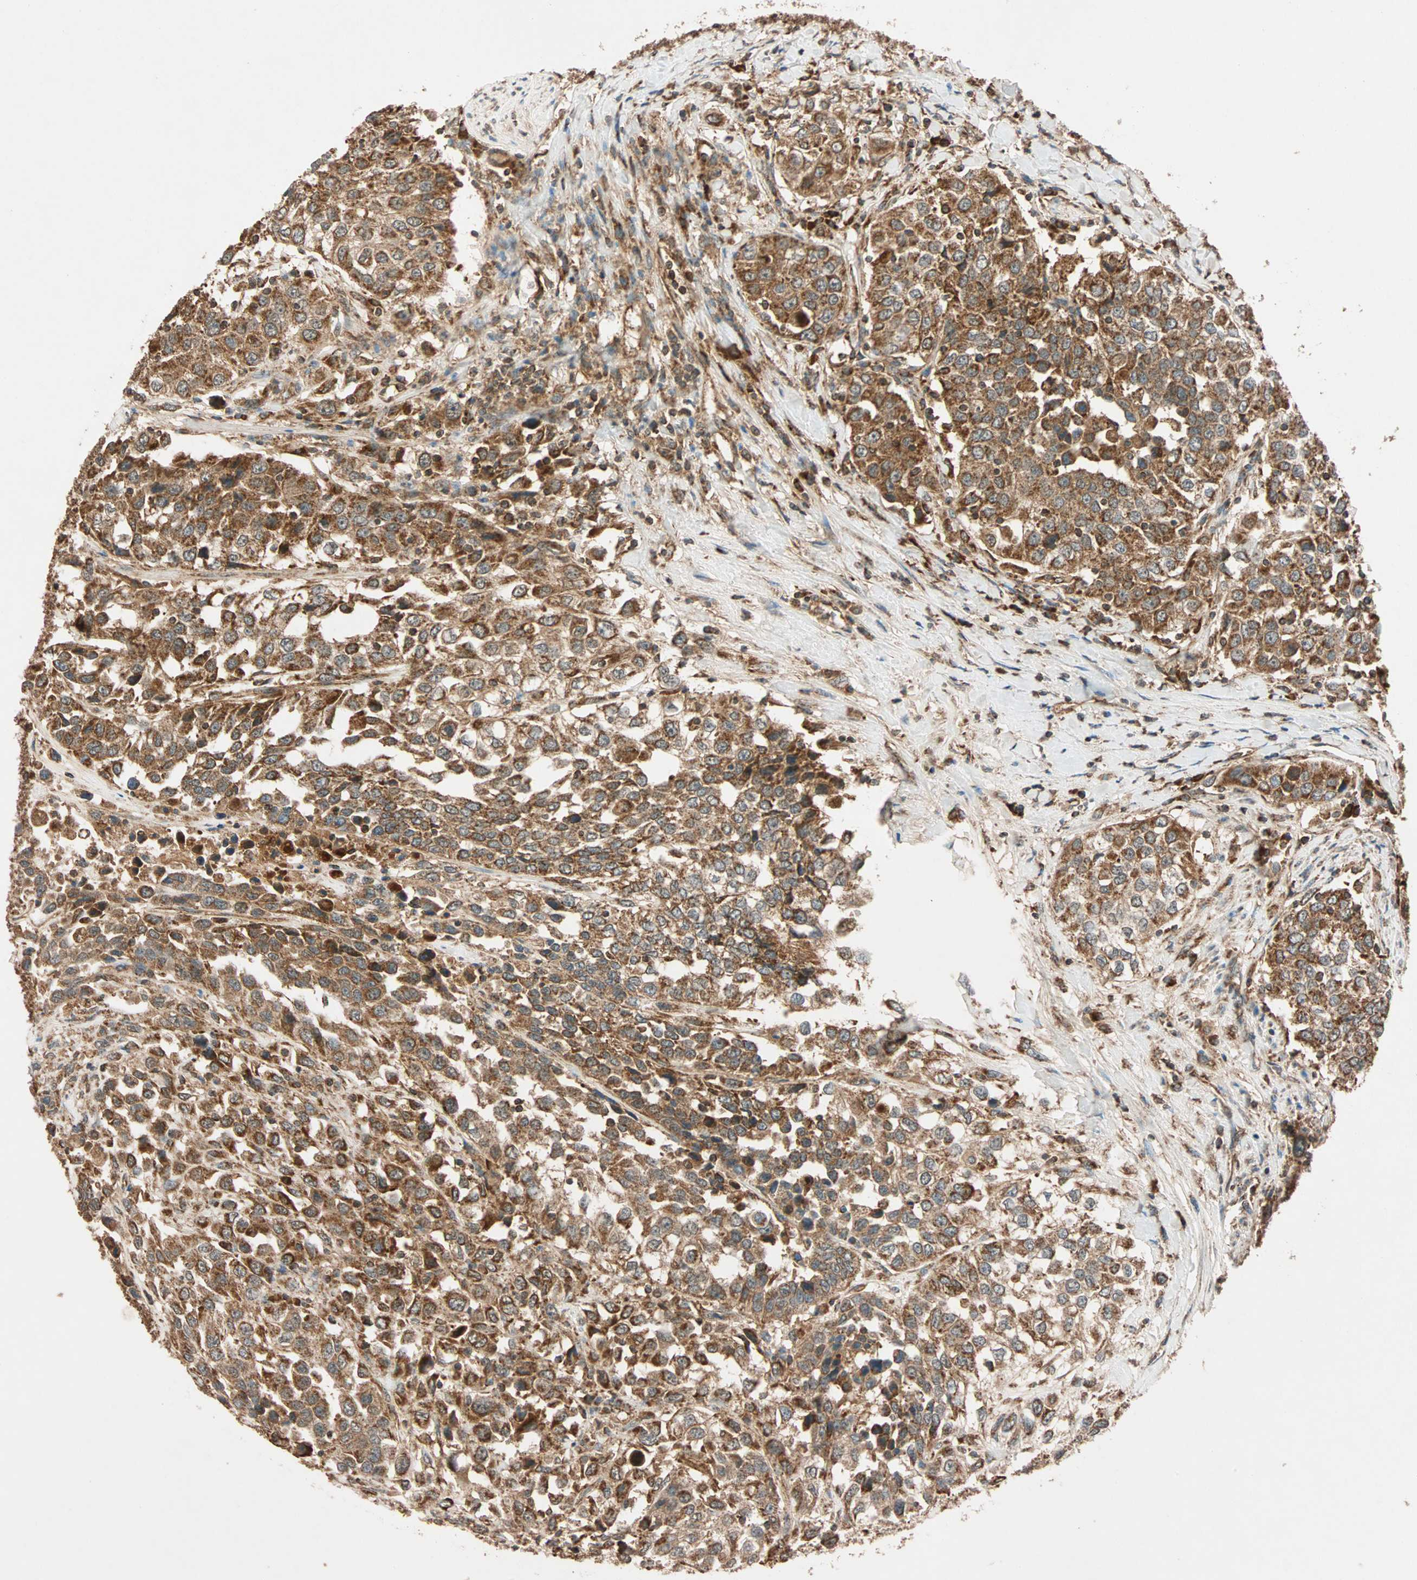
{"staining": {"intensity": "strong", "quantity": ">75%", "location": "cytoplasmic/membranous"}, "tissue": "urothelial cancer", "cell_type": "Tumor cells", "image_type": "cancer", "snomed": [{"axis": "morphology", "description": "Urothelial carcinoma, High grade"}, {"axis": "topography", "description": "Urinary bladder"}], "caption": "Protein staining demonstrates strong cytoplasmic/membranous expression in approximately >75% of tumor cells in urothelial cancer.", "gene": "MAPK1", "patient": {"sex": "female", "age": 80}}